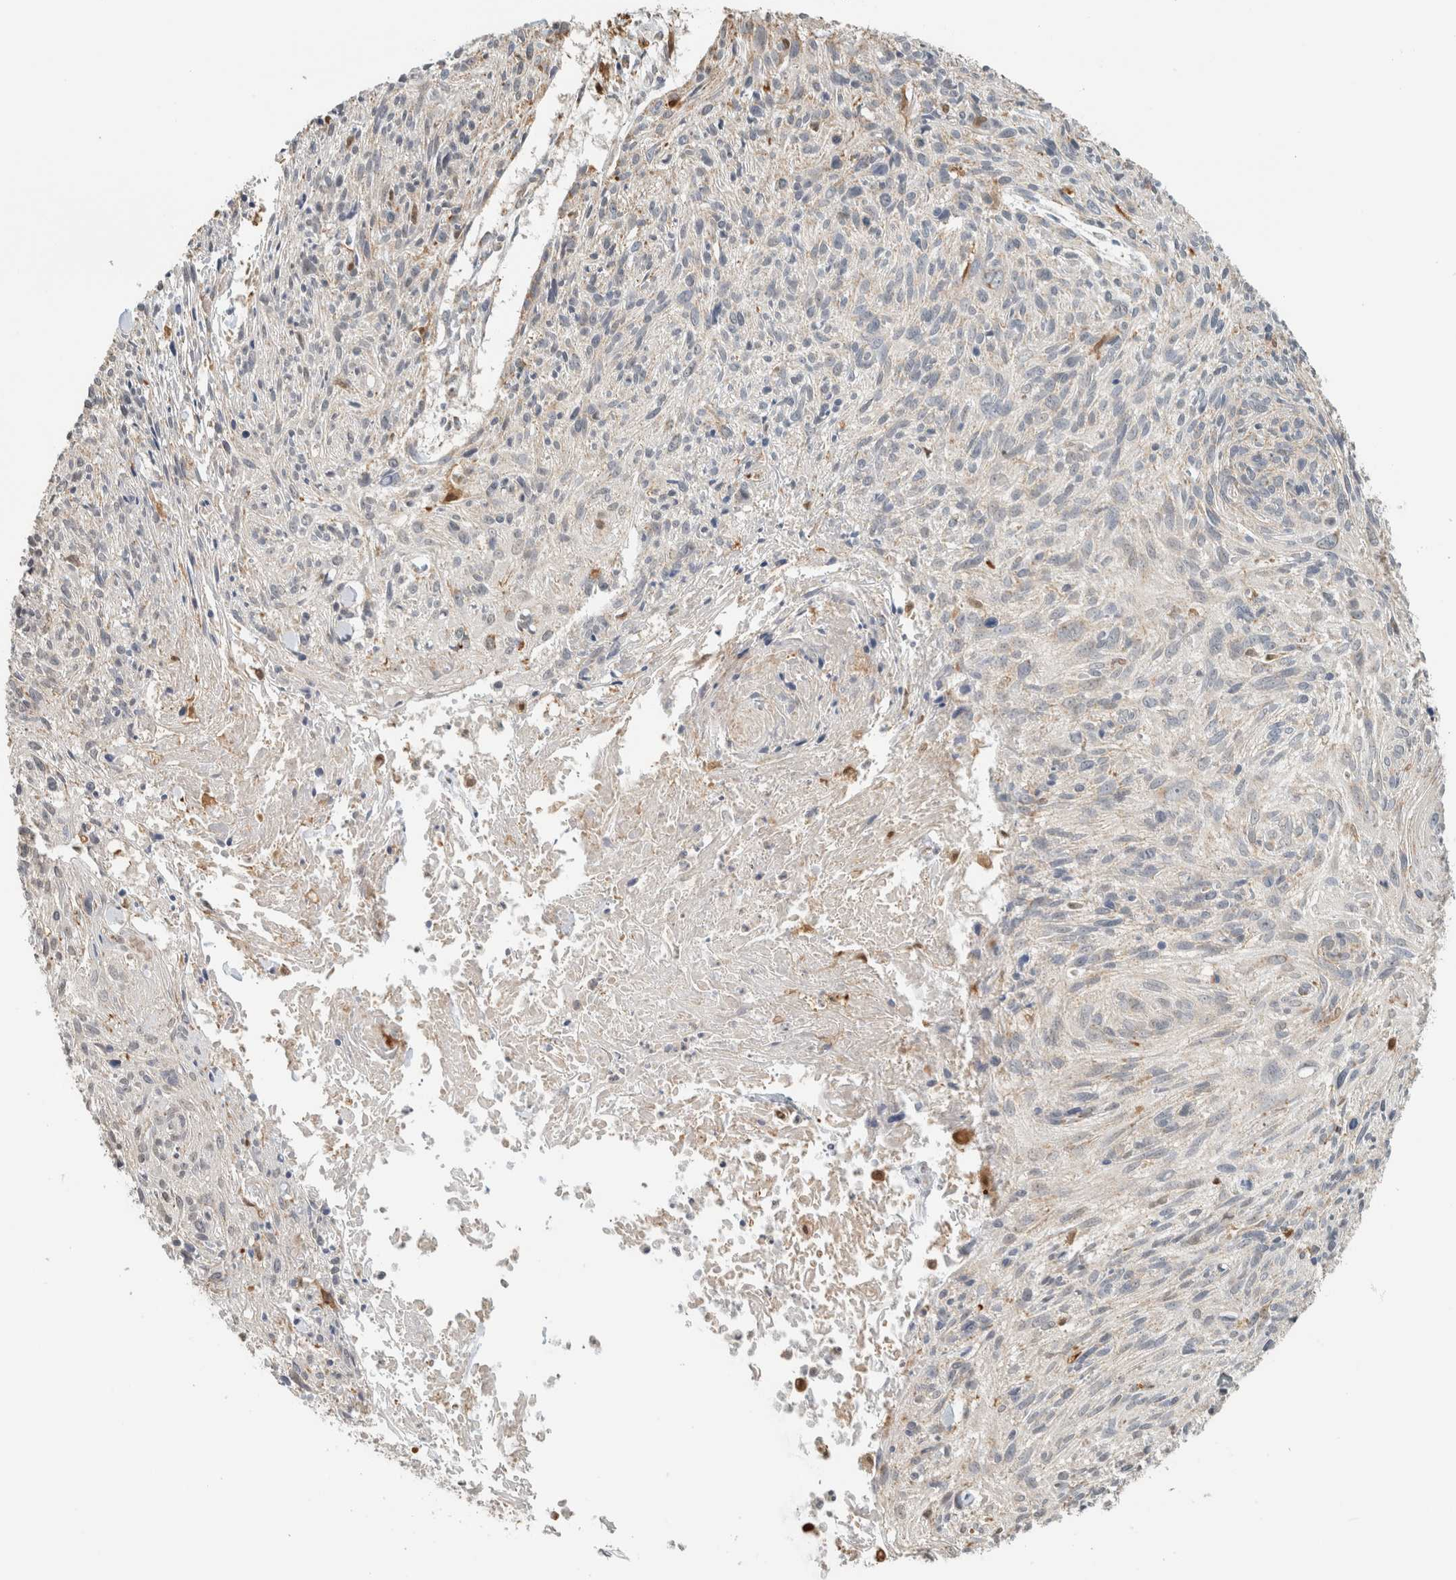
{"staining": {"intensity": "negative", "quantity": "none", "location": "none"}, "tissue": "cervical cancer", "cell_type": "Tumor cells", "image_type": "cancer", "snomed": [{"axis": "morphology", "description": "Squamous cell carcinoma, NOS"}, {"axis": "topography", "description": "Cervix"}], "caption": "This photomicrograph is of cervical cancer (squamous cell carcinoma) stained with IHC to label a protein in brown with the nuclei are counter-stained blue. There is no positivity in tumor cells. (DAB (3,3'-diaminobenzidine) immunohistochemistry (IHC), high magnification).", "gene": "CAPG", "patient": {"sex": "female", "age": 51}}